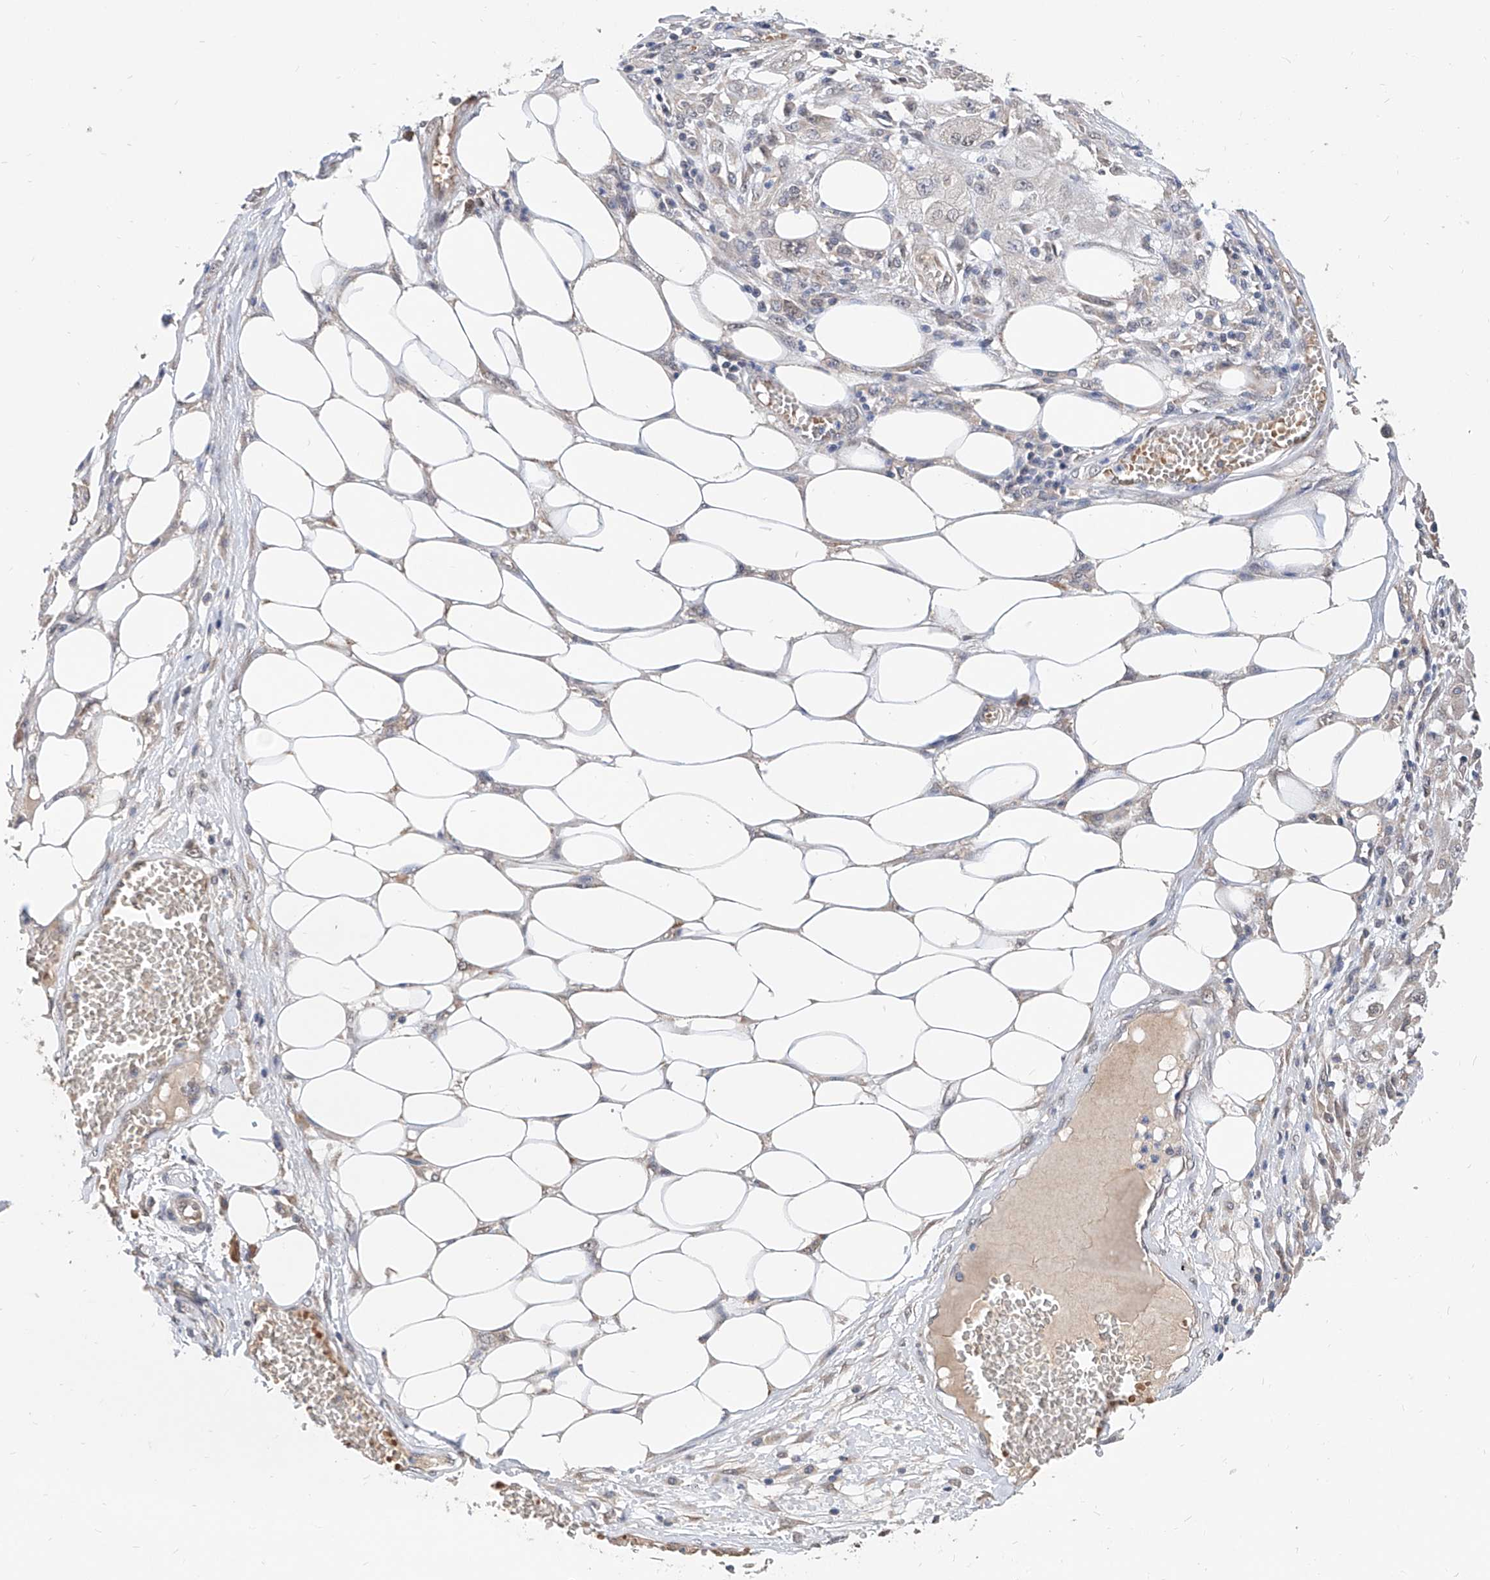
{"staining": {"intensity": "negative", "quantity": "none", "location": "none"}, "tissue": "skin cancer", "cell_type": "Tumor cells", "image_type": "cancer", "snomed": [{"axis": "morphology", "description": "Squamous cell carcinoma, NOS"}, {"axis": "morphology", "description": "Squamous cell carcinoma, metastatic, NOS"}, {"axis": "topography", "description": "Skin"}, {"axis": "topography", "description": "Lymph node"}], "caption": "High magnification brightfield microscopy of metastatic squamous cell carcinoma (skin) stained with DAB (3,3'-diaminobenzidine) (brown) and counterstained with hematoxylin (blue): tumor cells show no significant expression. The staining is performed using DAB (3,3'-diaminobenzidine) brown chromogen with nuclei counter-stained in using hematoxylin.", "gene": "CARMIL3", "patient": {"sex": "male", "age": 75}}